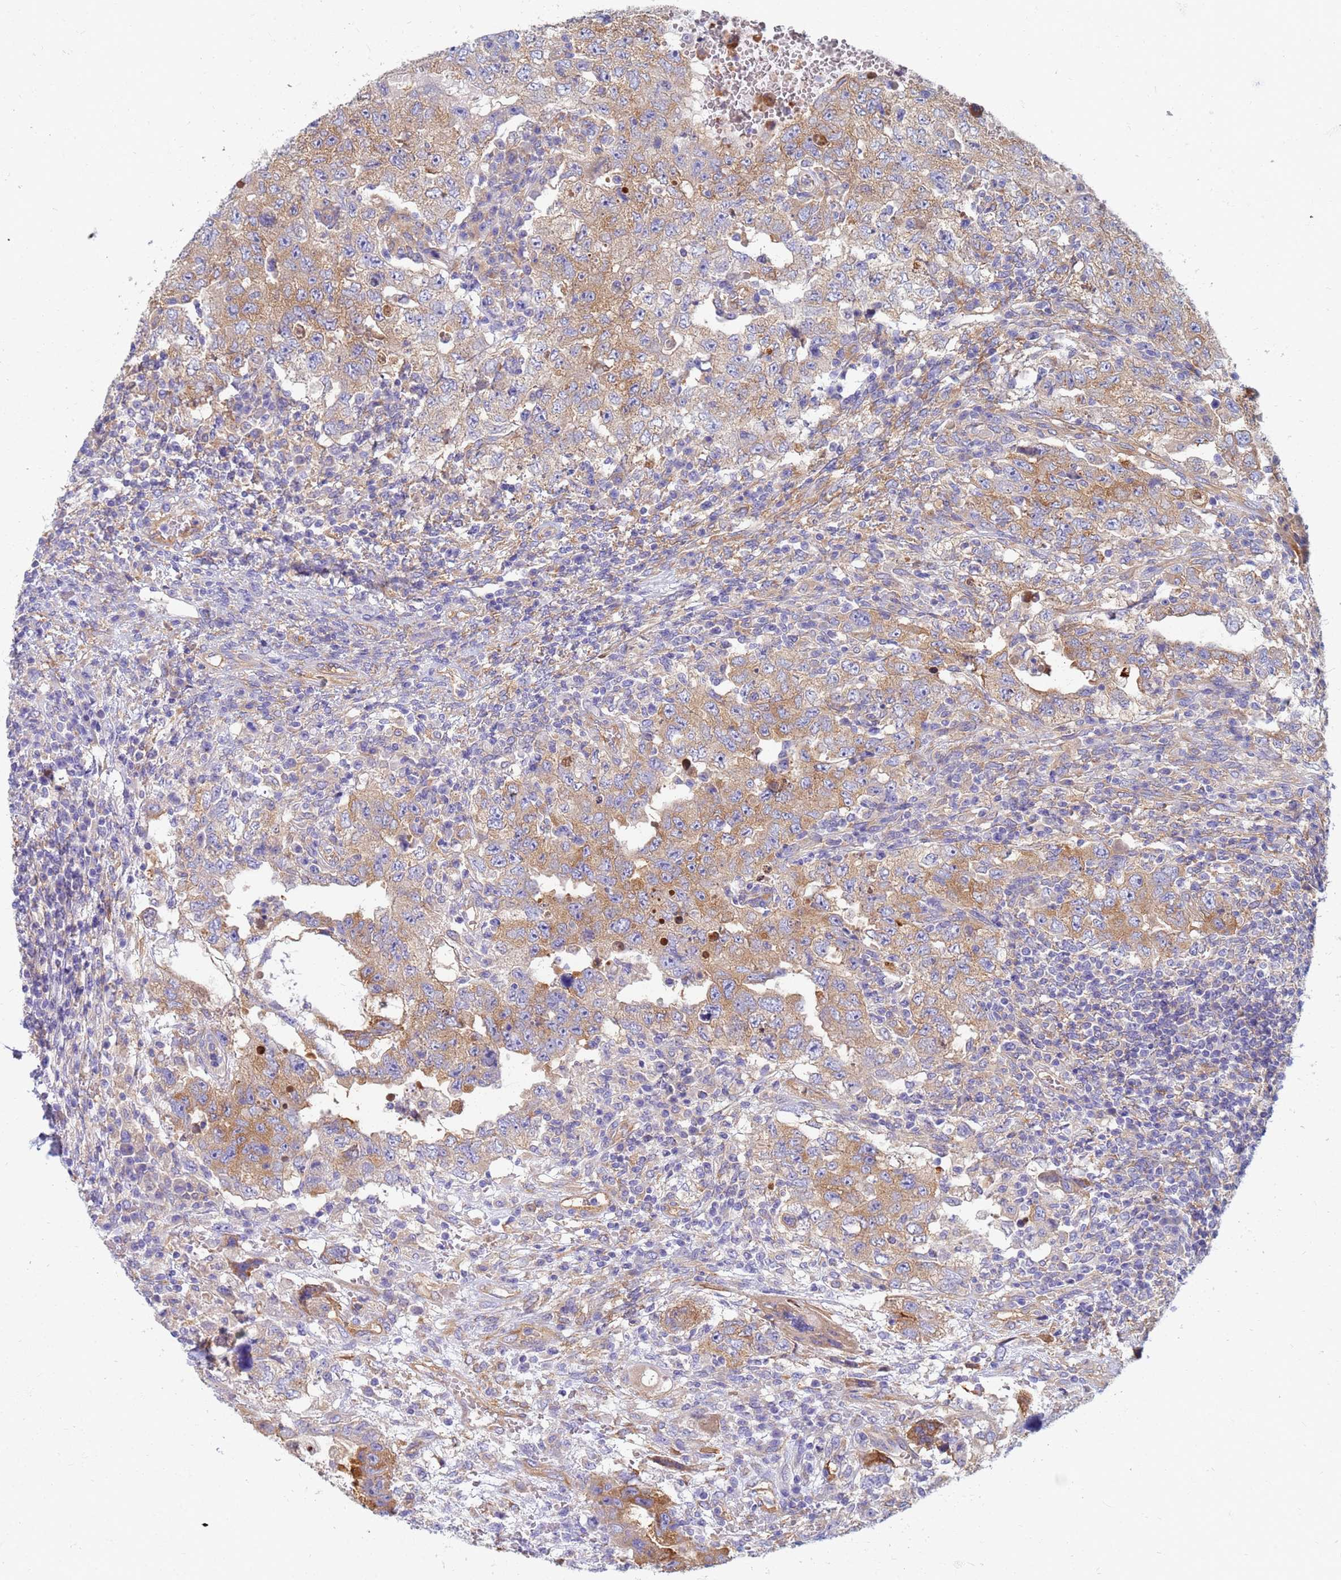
{"staining": {"intensity": "moderate", "quantity": ">75%", "location": "cytoplasmic/membranous"}, "tissue": "testis cancer", "cell_type": "Tumor cells", "image_type": "cancer", "snomed": [{"axis": "morphology", "description": "Carcinoma, Embryonal, NOS"}, {"axis": "topography", "description": "Testis"}], "caption": "Tumor cells exhibit moderate cytoplasmic/membranous positivity in approximately >75% of cells in testis cancer (embryonal carcinoma).", "gene": "EEA1", "patient": {"sex": "male", "age": 26}}